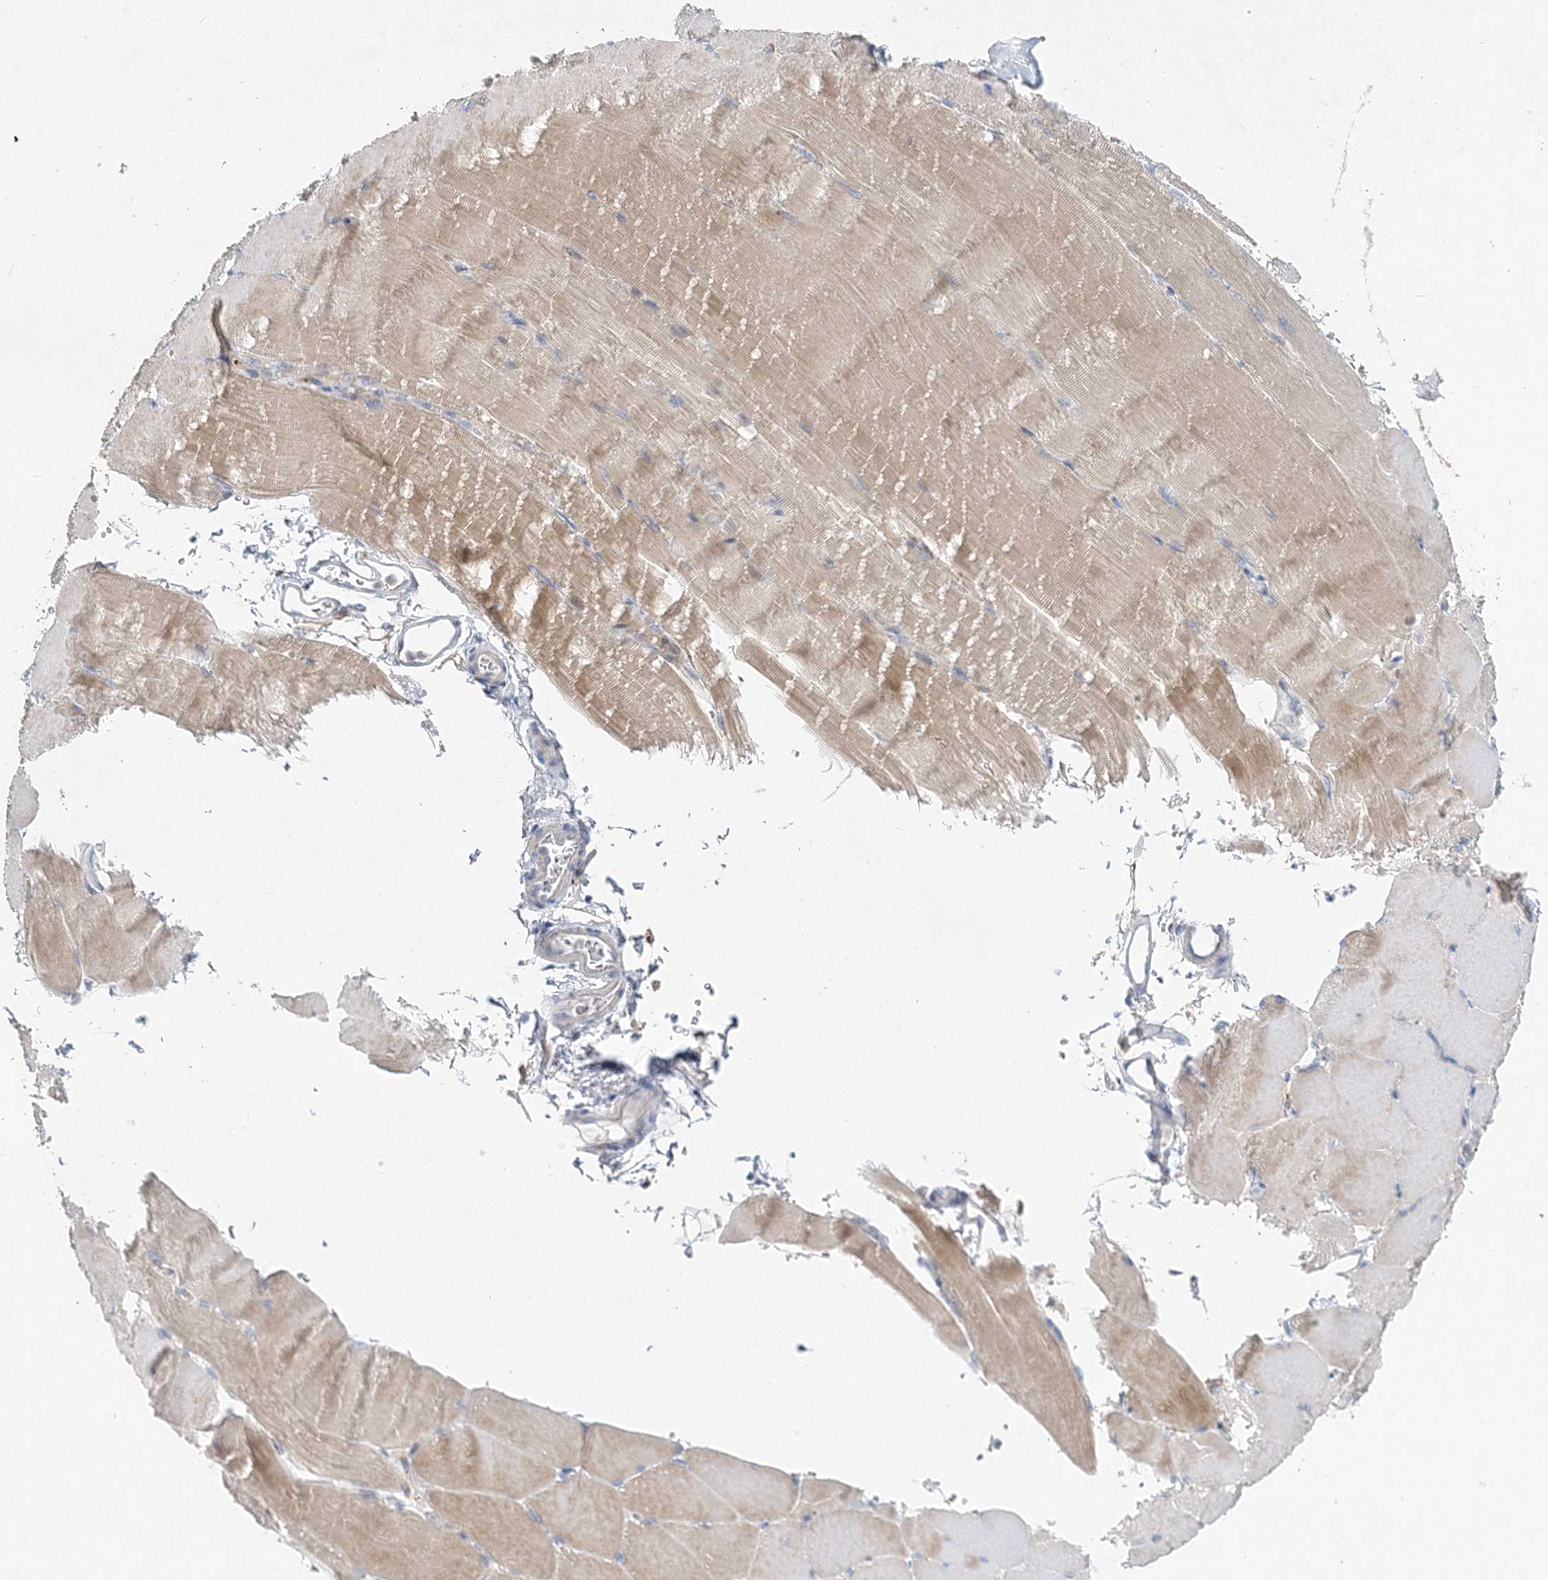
{"staining": {"intensity": "weak", "quantity": ">75%", "location": "cytoplasmic/membranous"}, "tissue": "skeletal muscle", "cell_type": "Myocytes", "image_type": "normal", "snomed": [{"axis": "morphology", "description": "Normal tissue, NOS"}, {"axis": "topography", "description": "Skeletal muscle"}, {"axis": "topography", "description": "Parathyroid gland"}], "caption": "Human skeletal muscle stained with a brown dye displays weak cytoplasmic/membranous positive staining in approximately >75% of myocytes.", "gene": "MAT2B", "patient": {"sex": "female", "age": 37}}